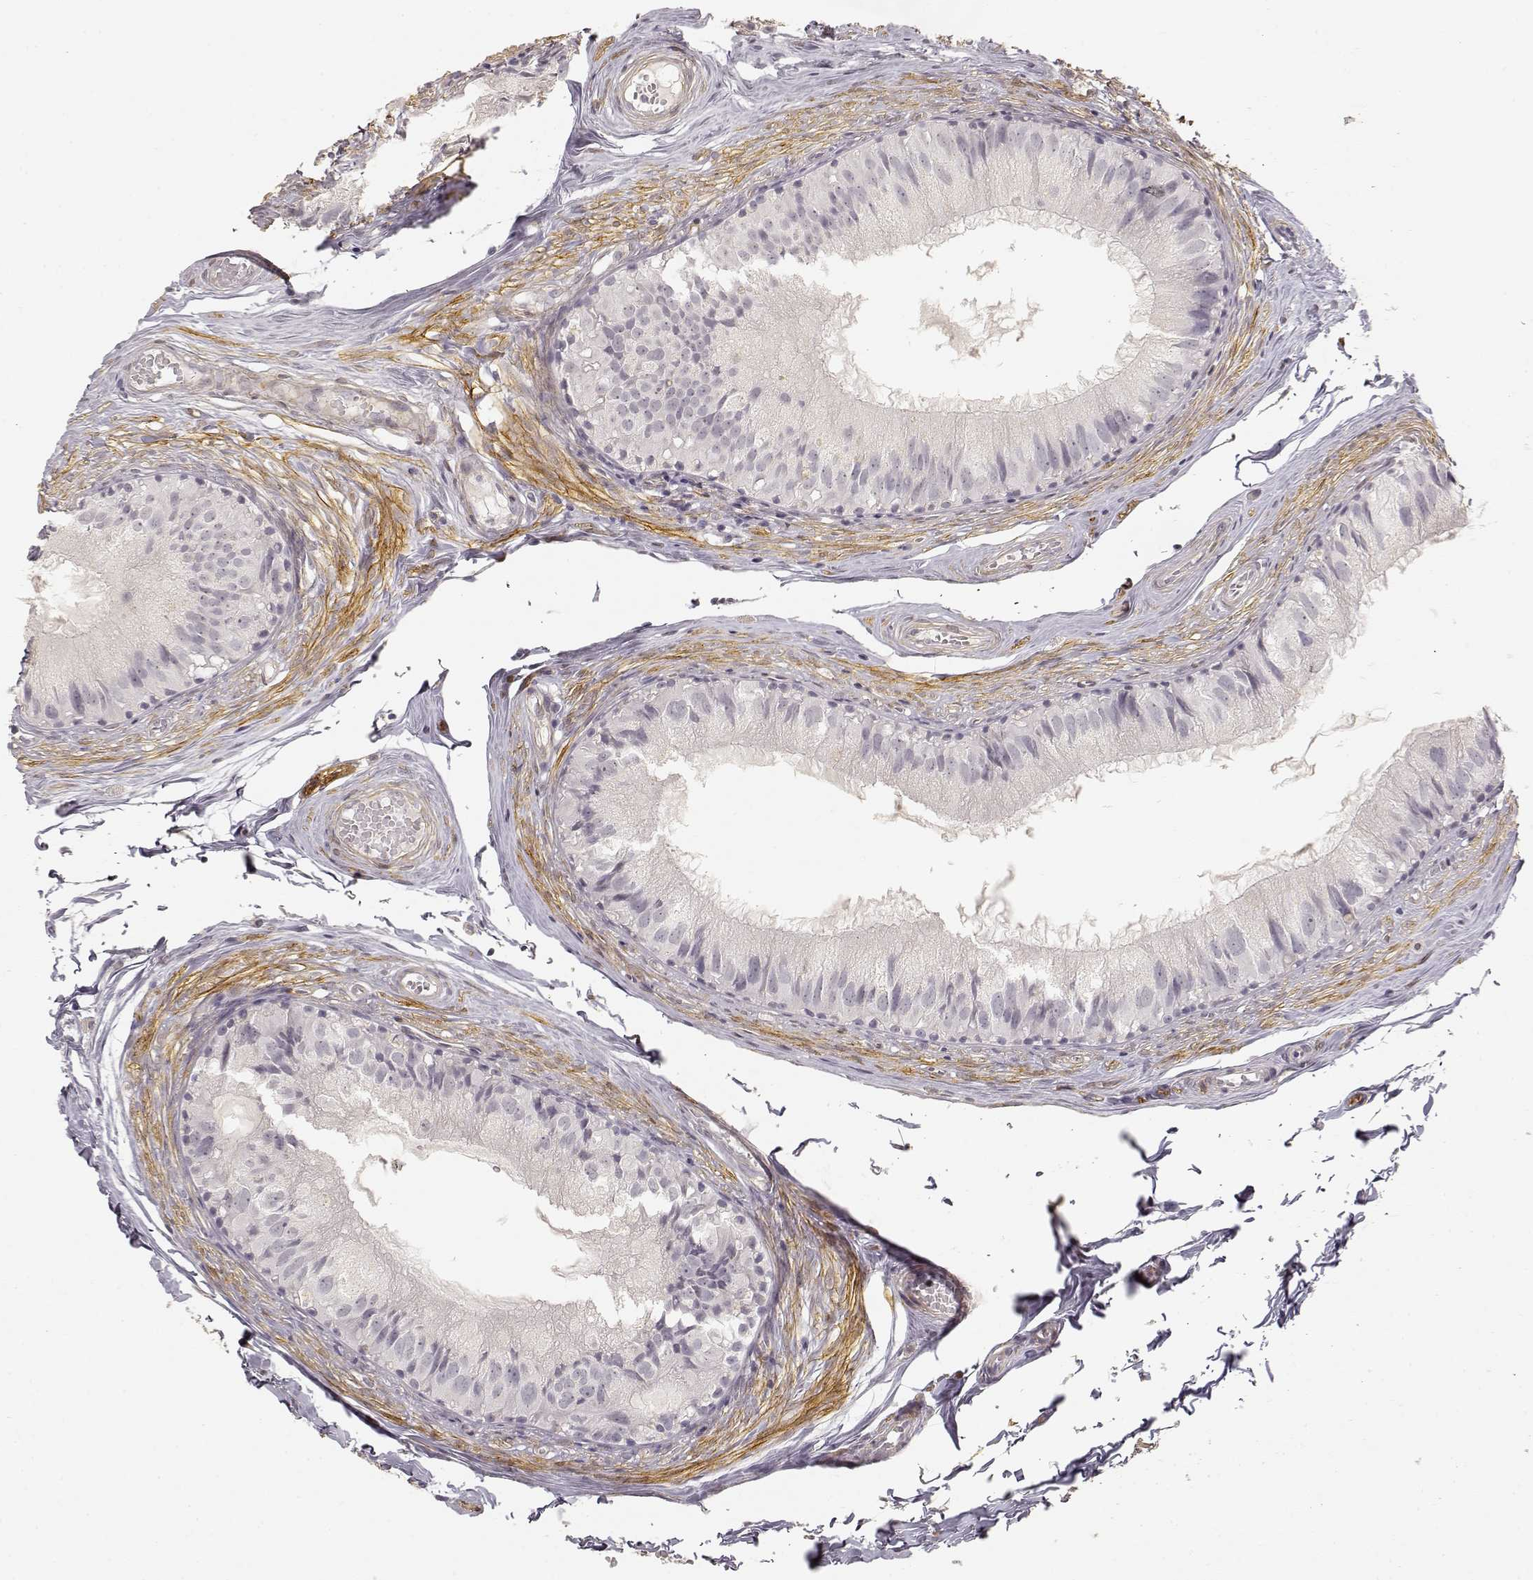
{"staining": {"intensity": "negative", "quantity": "none", "location": "none"}, "tissue": "epididymis", "cell_type": "Glandular cells", "image_type": "normal", "snomed": [{"axis": "morphology", "description": "Normal tissue, NOS"}, {"axis": "topography", "description": "Epididymis"}], "caption": "Immunohistochemistry image of benign epididymis: epididymis stained with DAB demonstrates no significant protein staining in glandular cells. (Immunohistochemistry, brightfield microscopy, high magnification).", "gene": "LAMA4", "patient": {"sex": "male", "age": 45}}